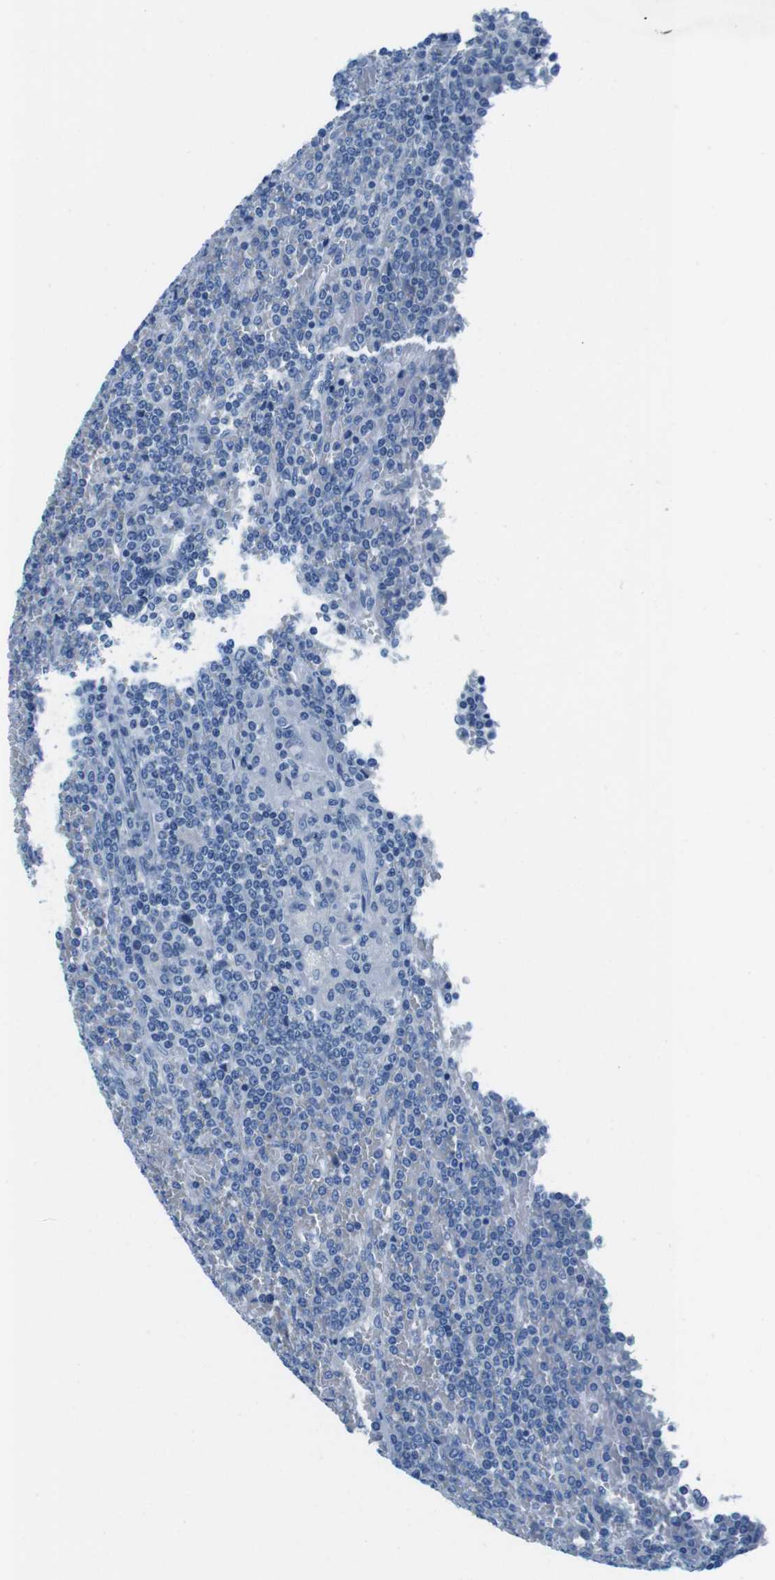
{"staining": {"intensity": "negative", "quantity": "none", "location": "none"}, "tissue": "lymphoma", "cell_type": "Tumor cells", "image_type": "cancer", "snomed": [{"axis": "morphology", "description": "Malignant lymphoma, non-Hodgkin's type, Low grade"}, {"axis": "topography", "description": "Spleen"}], "caption": "Human lymphoma stained for a protein using immunohistochemistry (IHC) displays no expression in tumor cells.", "gene": "SLC35A3", "patient": {"sex": "female", "age": 19}}